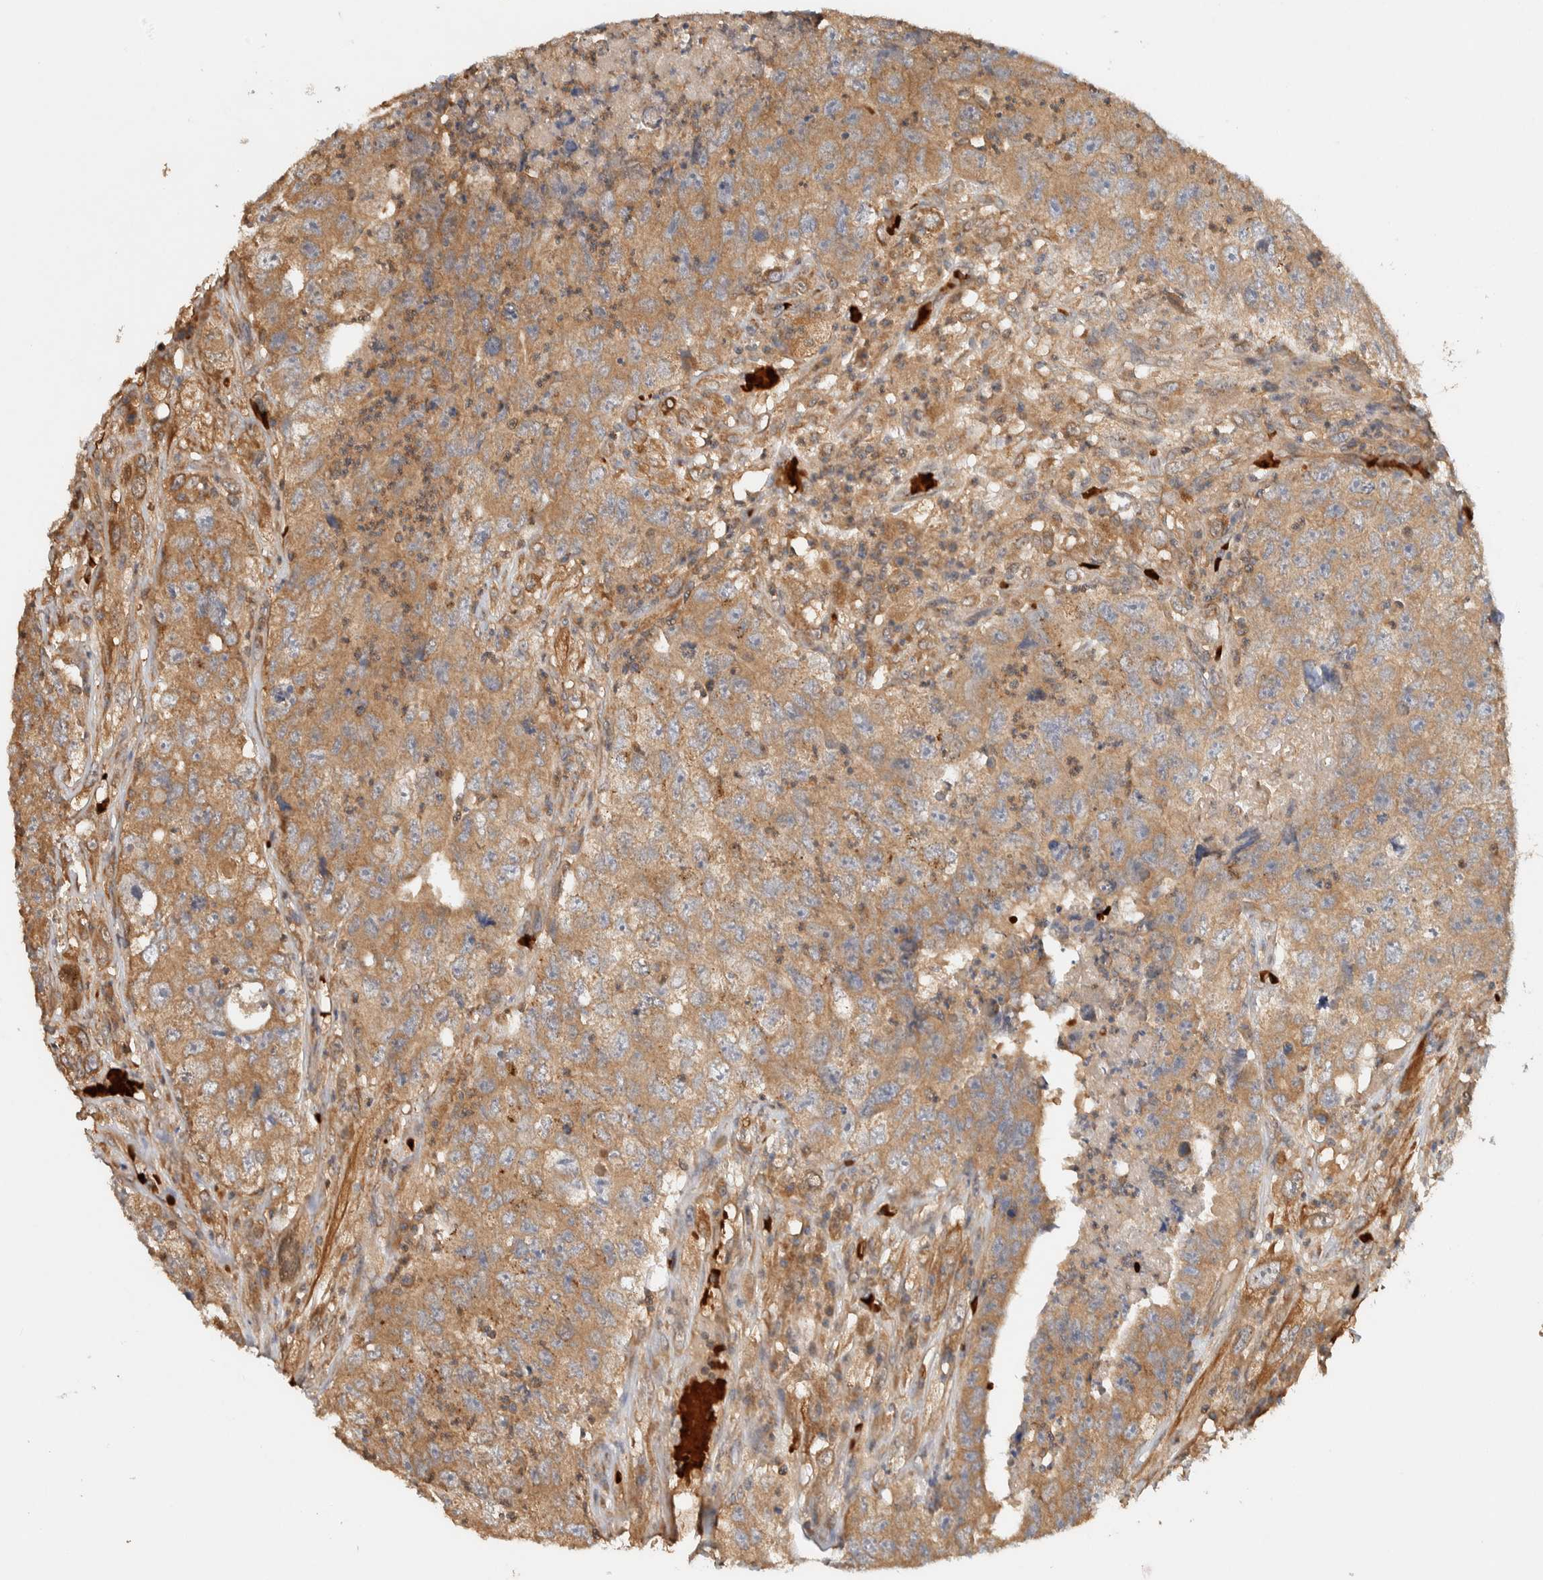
{"staining": {"intensity": "moderate", "quantity": ">75%", "location": "cytoplasmic/membranous"}, "tissue": "testis cancer", "cell_type": "Tumor cells", "image_type": "cancer", "snomed": [{"axis": "morphology", "description": "Carcinoma, Embryonal, NOS"}, {"axis": "topography", "description": "Testis"}], "caption": "Moderate cytoplasmic/membranous positivity for a protein is present in approximately >75% of tumor cells of embryonal carcinoma (testis) using immunohistochemistry.", "gene": "TTI2", "patient": {"sex": "male", "age": 32}}